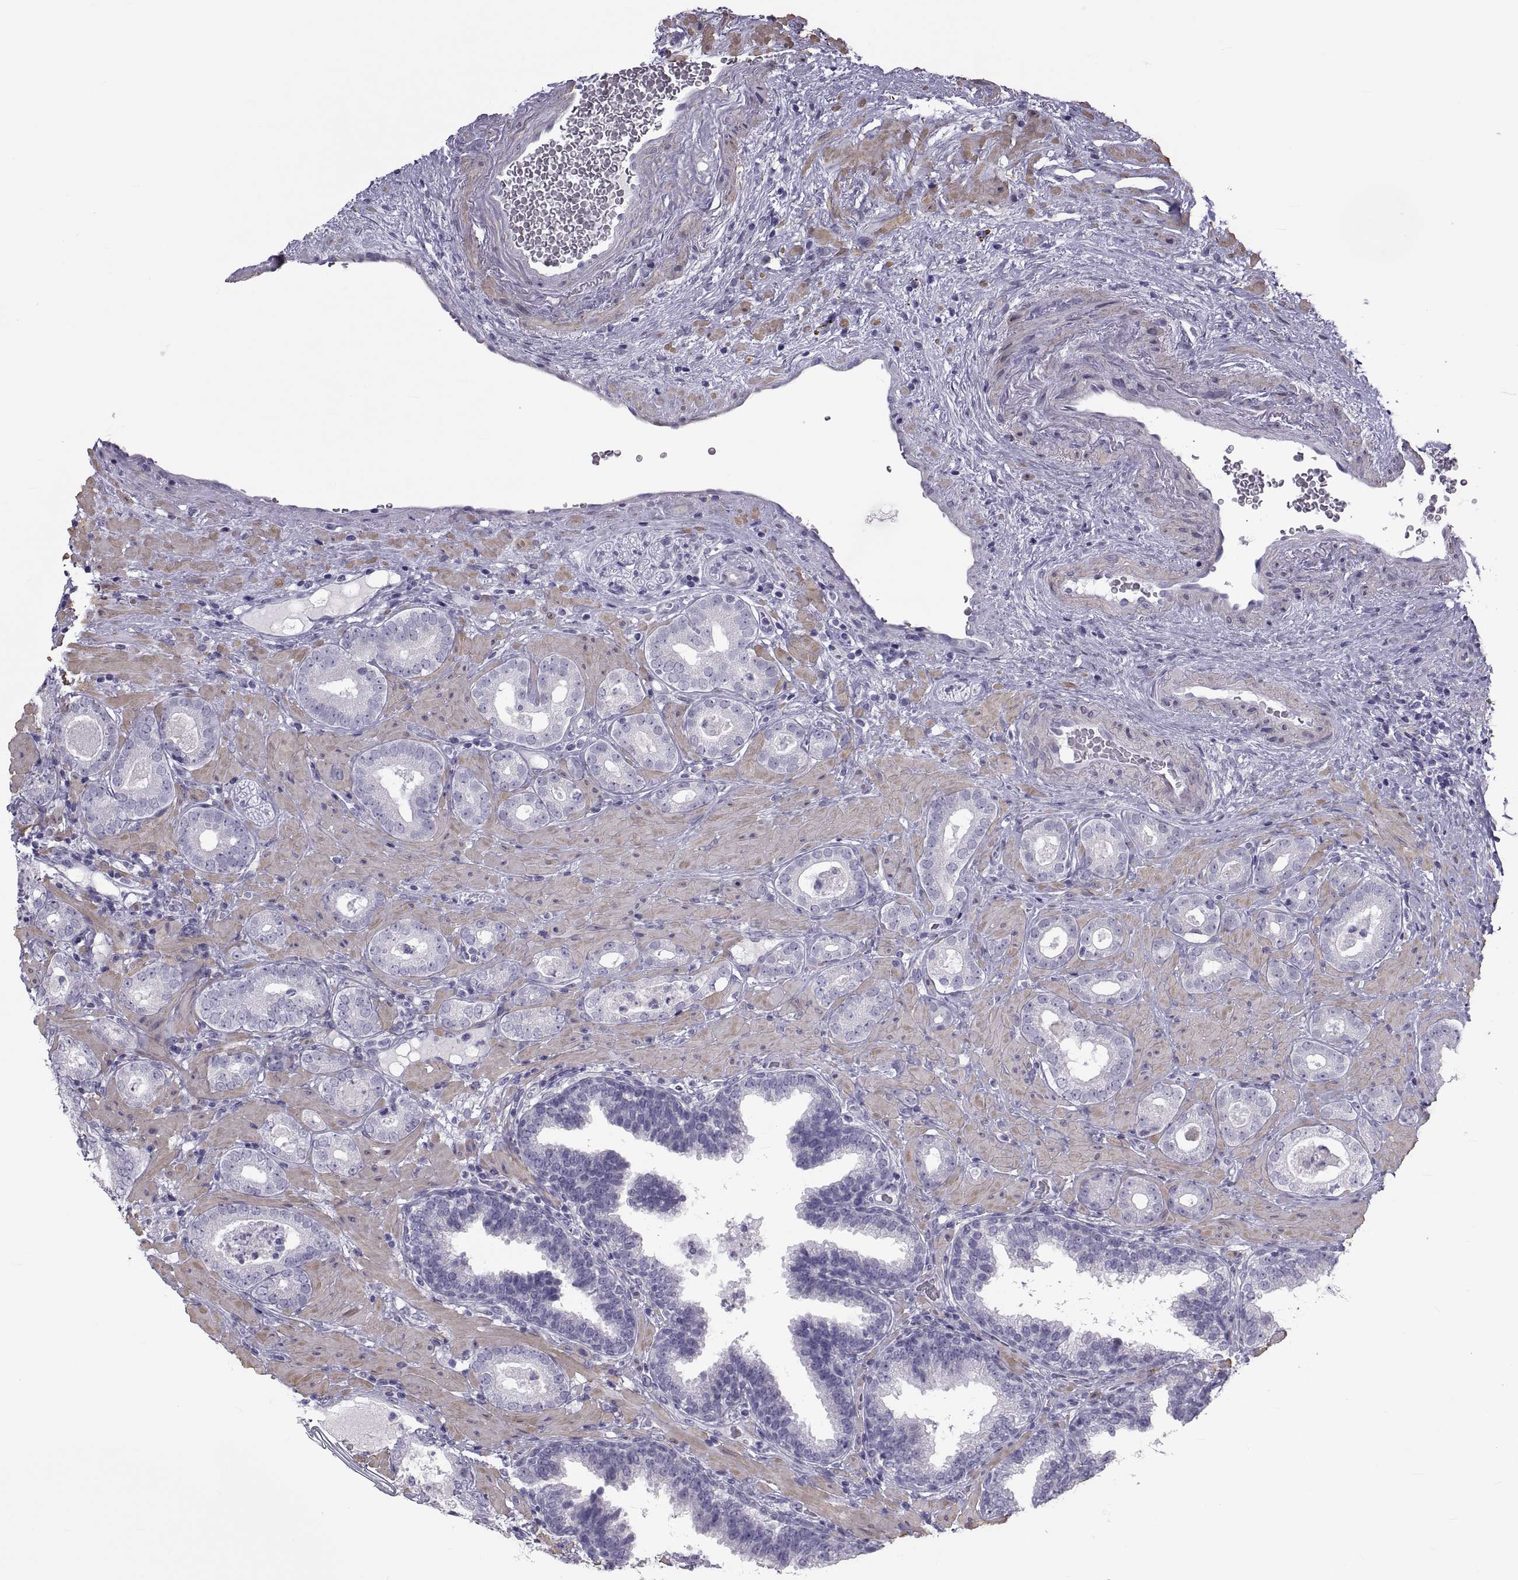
{"staining": {"intensity": "negative", "quantity": "none", "location": "none"}, "tissue": "prostate cancer", "cell_type": "Tumor cells", "image_type": "cancer", "snomed": [{"axis": "morphology", "description": "Adenocarcinoma, Low grade"}, {"axis": "topography", "description": "Prostate"}], "caption": "An IHC micrograph of prostate cancer (adenocarcinoma (low-grade)) is shown. There is no staining in tumor cells of prostate cancer (adenocarcinoma (low-grade)). (IHC, brightfield microscopy, high magnification).", "gene": "MAGEB1", "patient": {"sex": "male", "age": 60}}